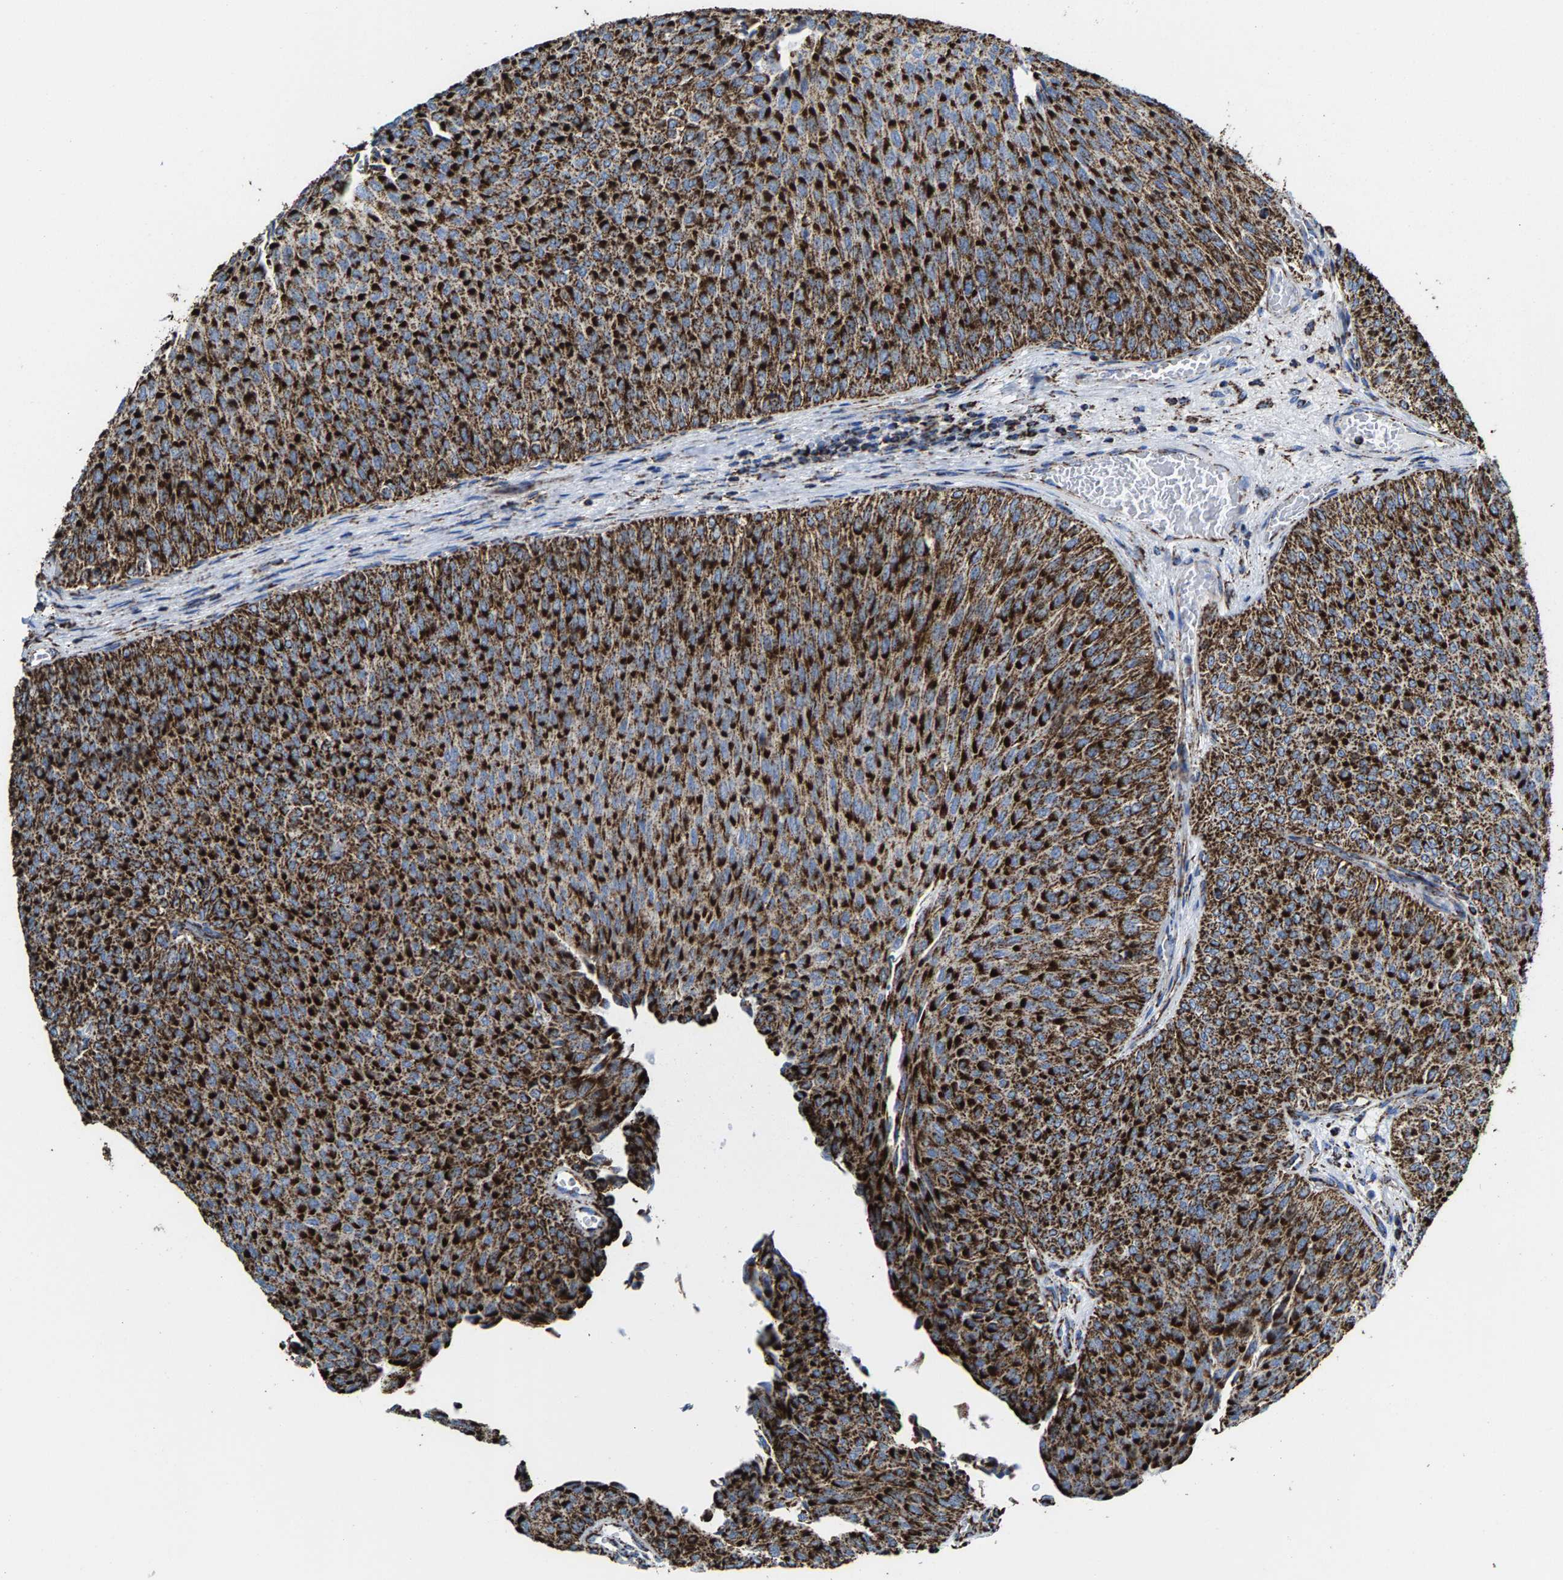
{"staining": {"intensity": "strong", "quantity": ">75%", "location": "cytoplasmic/membranous"}, "tissue": "urothelial cancer", "cell_type": "Tumor cells", "image_type": "cancer", "snomed": [{"axis": "morphology", "description": "Urothelial carcinoma, Low grade"}, {"axis": "topography", "description": "Urinary bladder"}], "caption": "A micrograph showing strong cytoplasmic/membranous positivity in approximately >75% of tumor cells in urothelial carcinoma (low-grade), as visualized by brown immunohistochemical staining.", "gene": "ECHS1", "patient": {"sex": "male", "age": 78}}